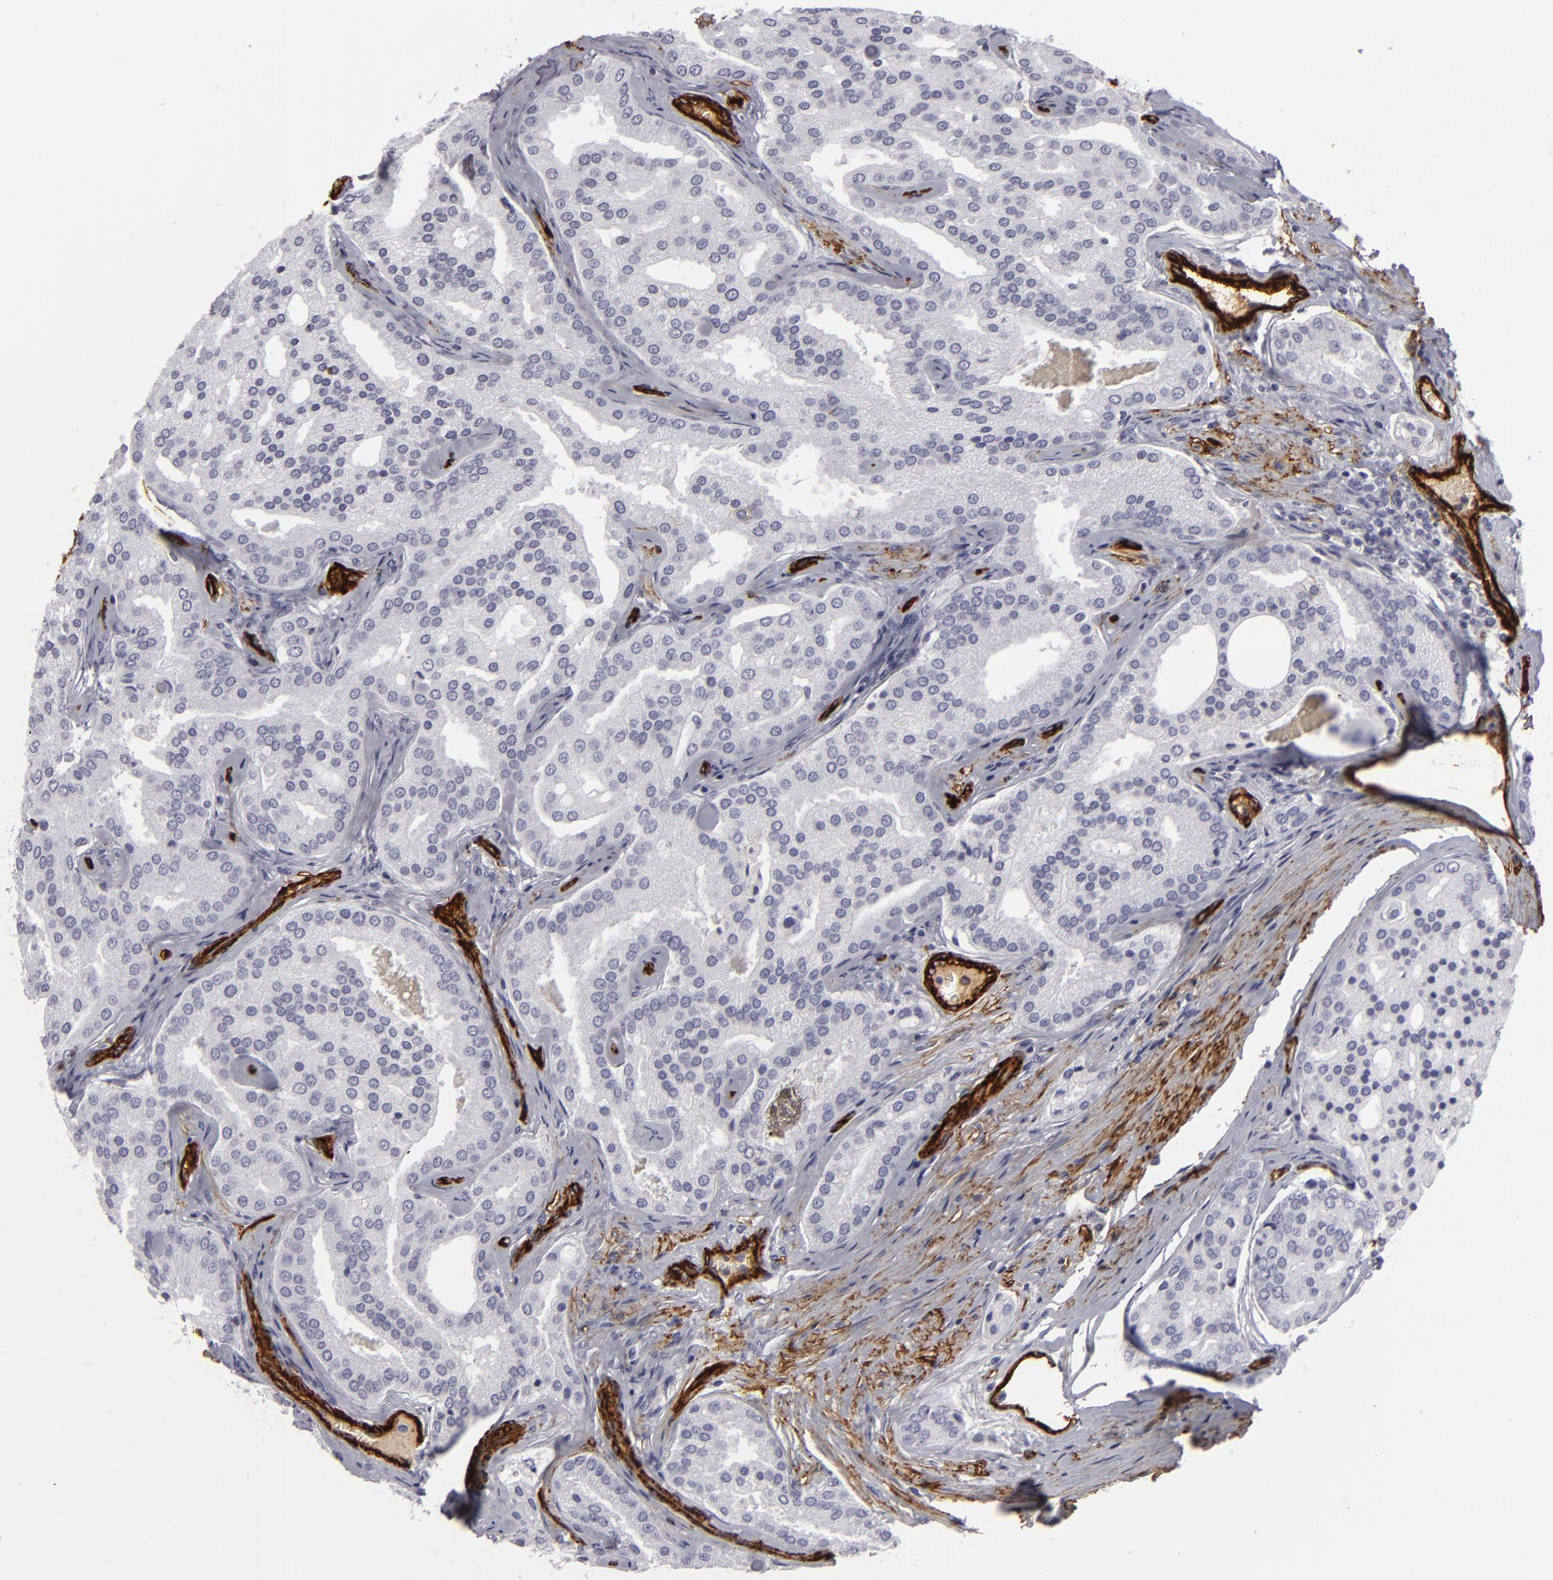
{"staining": {"intensity": "negative", "quantity": "none", "location": "none"}, "tissue": "prostate cancer", "cell_type": "Tumor cells", "image_type": "cancer", "snomed": [{"axis": "morphology", "description": "Adenocarcinoma, High grade"}, {"axis": "topography", "description": "Prostate"}], "caption": "Immunohistochemistry of prostate cancer displays no staining in tumor cells. Nuclei are stained in blue.", "gene": "MCAM", "patient": {"sex": "male", "age": 64}}